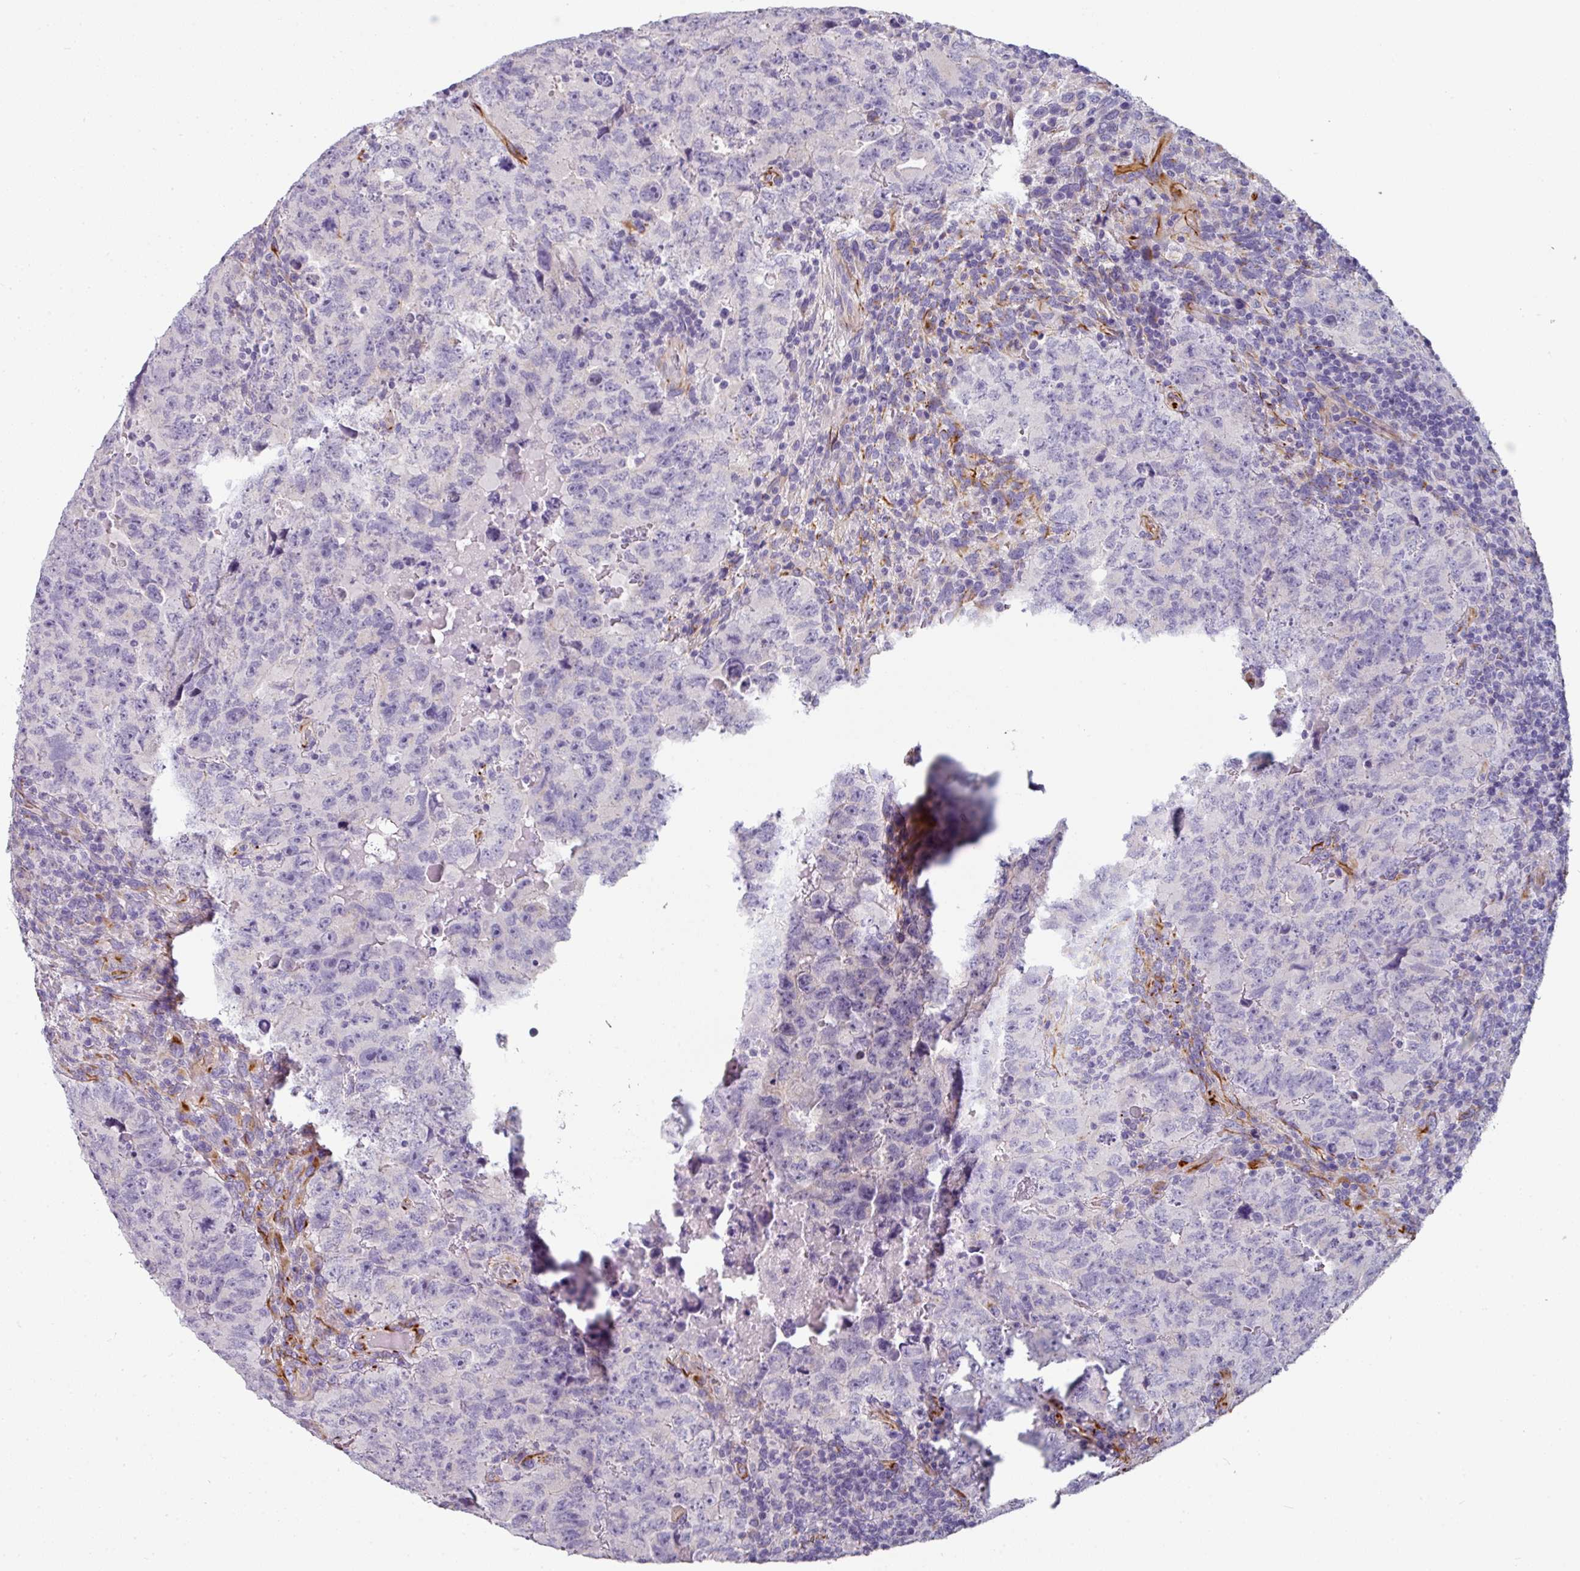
{"staining": {"intensity": "negative", "quantity": "none", "location": "none"}, "tissue": "testis cancer", "cell_type": "Tumor cells", "image_type": "cancer", "snomed": [{"axis": "morphology", "description": "Carcinoma, Embryonal, NOS"}, {"axis": "topography", "description": "Testis"}], "caption": "An immunohistochemistry histopathology image of testis embryonal carcinoma is shown. There is no staining in tumor cells of testis embryonal carcinoma.", "gene": "SLC17A7", "patient": {"sex": "male", "age": 24}}